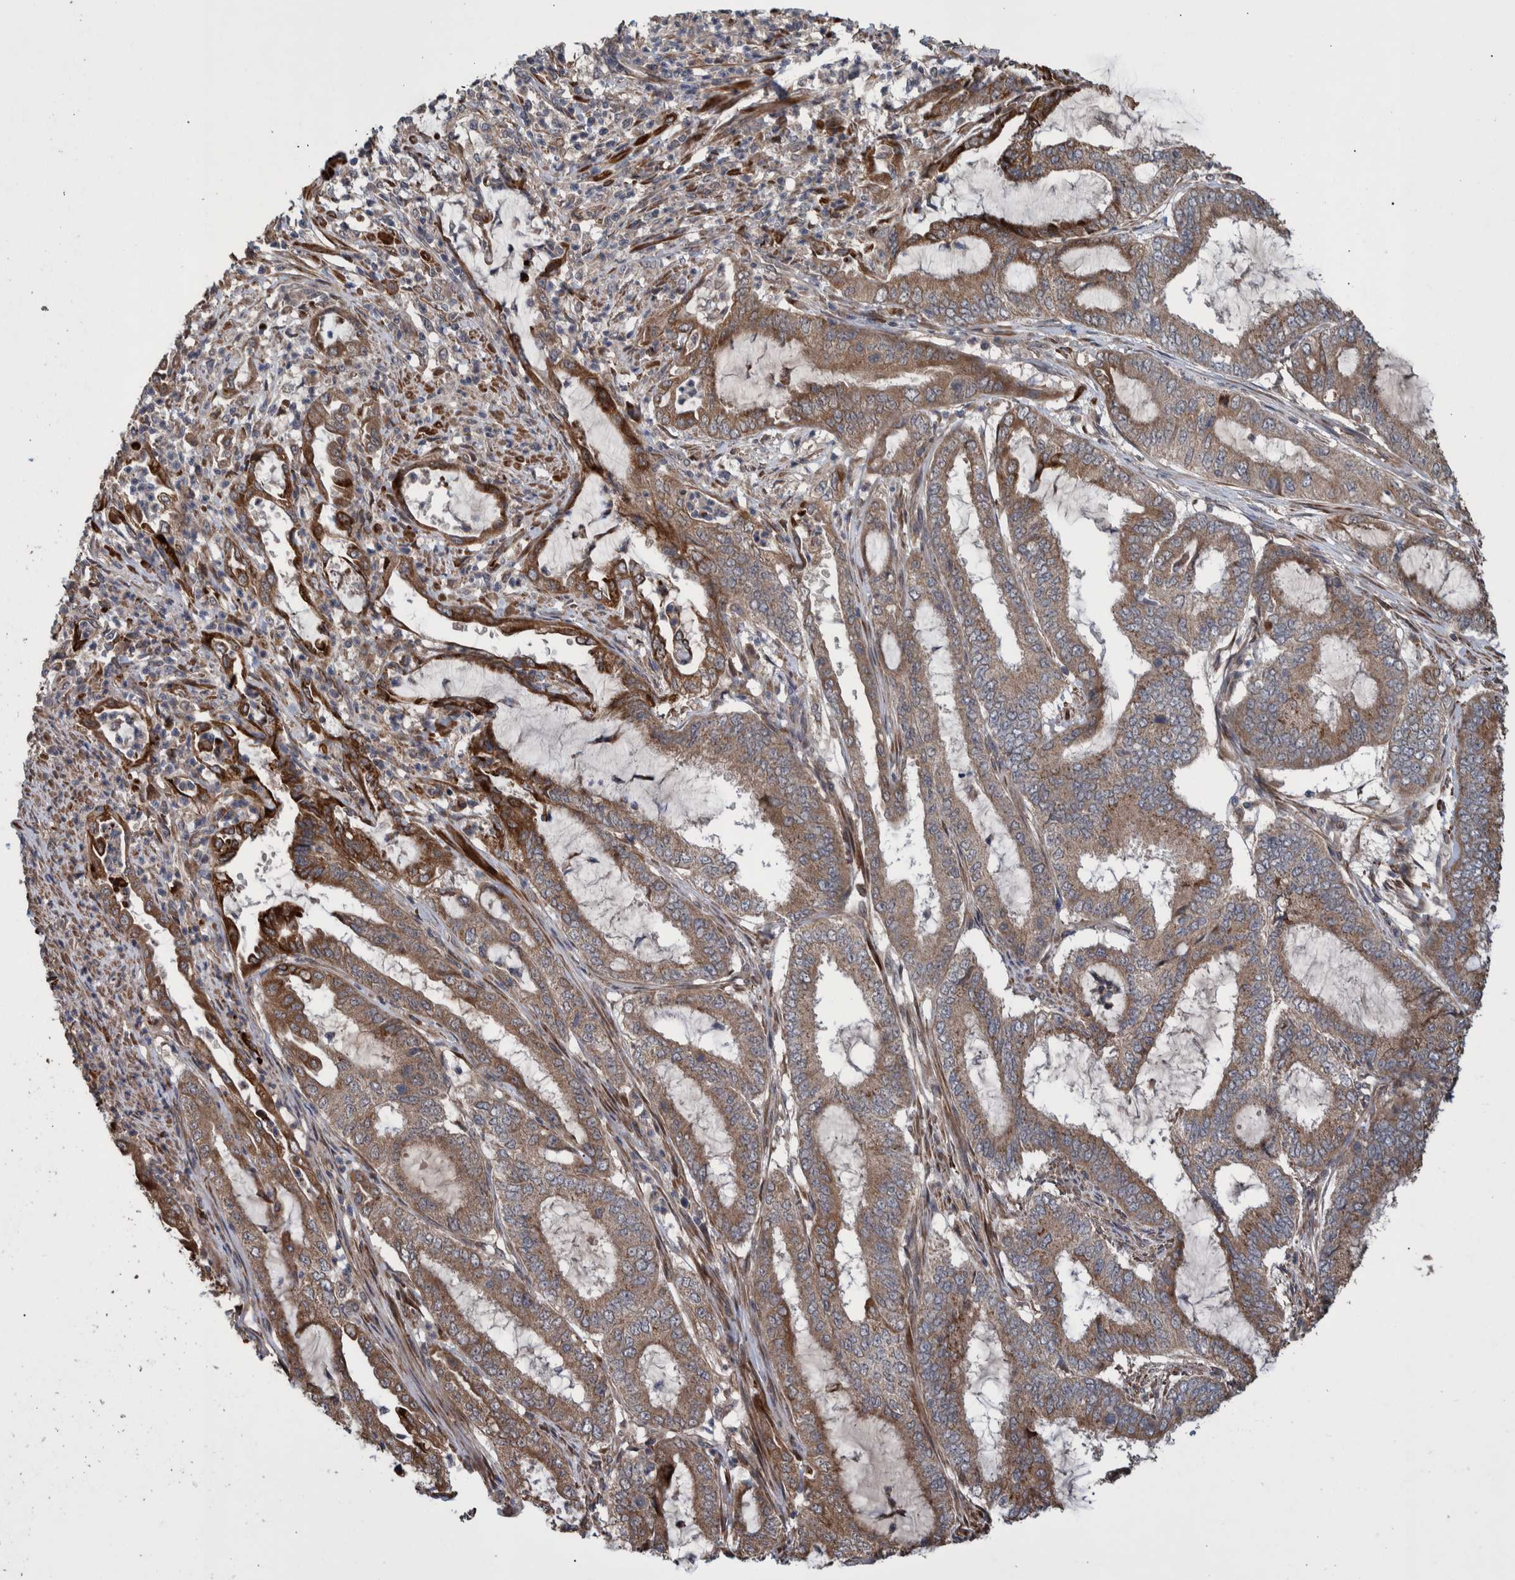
{"staining": {"intensity": "moderate", "quantity": ">75%", "location": "cytoplasmic/membranous"}, "tissue": "endometrial cancer", "cell_type": "Tumor cells", "image_type": "cancer", "snomed": [{"axis": "morphology", "description": "Adenocarcinoma, NOS"}, {"axis": "topography", "description": "Endometrium"}], "caption": "Immunohistochemical staining of endometrial cancer (adenocarcinoma) exhibits medium levels of moderate cytoplasmic/membranous expression in approximately >75% of tumor cells.", "gene": "B3GNTL1", "patient": {"sex": "female", "age": 51}}